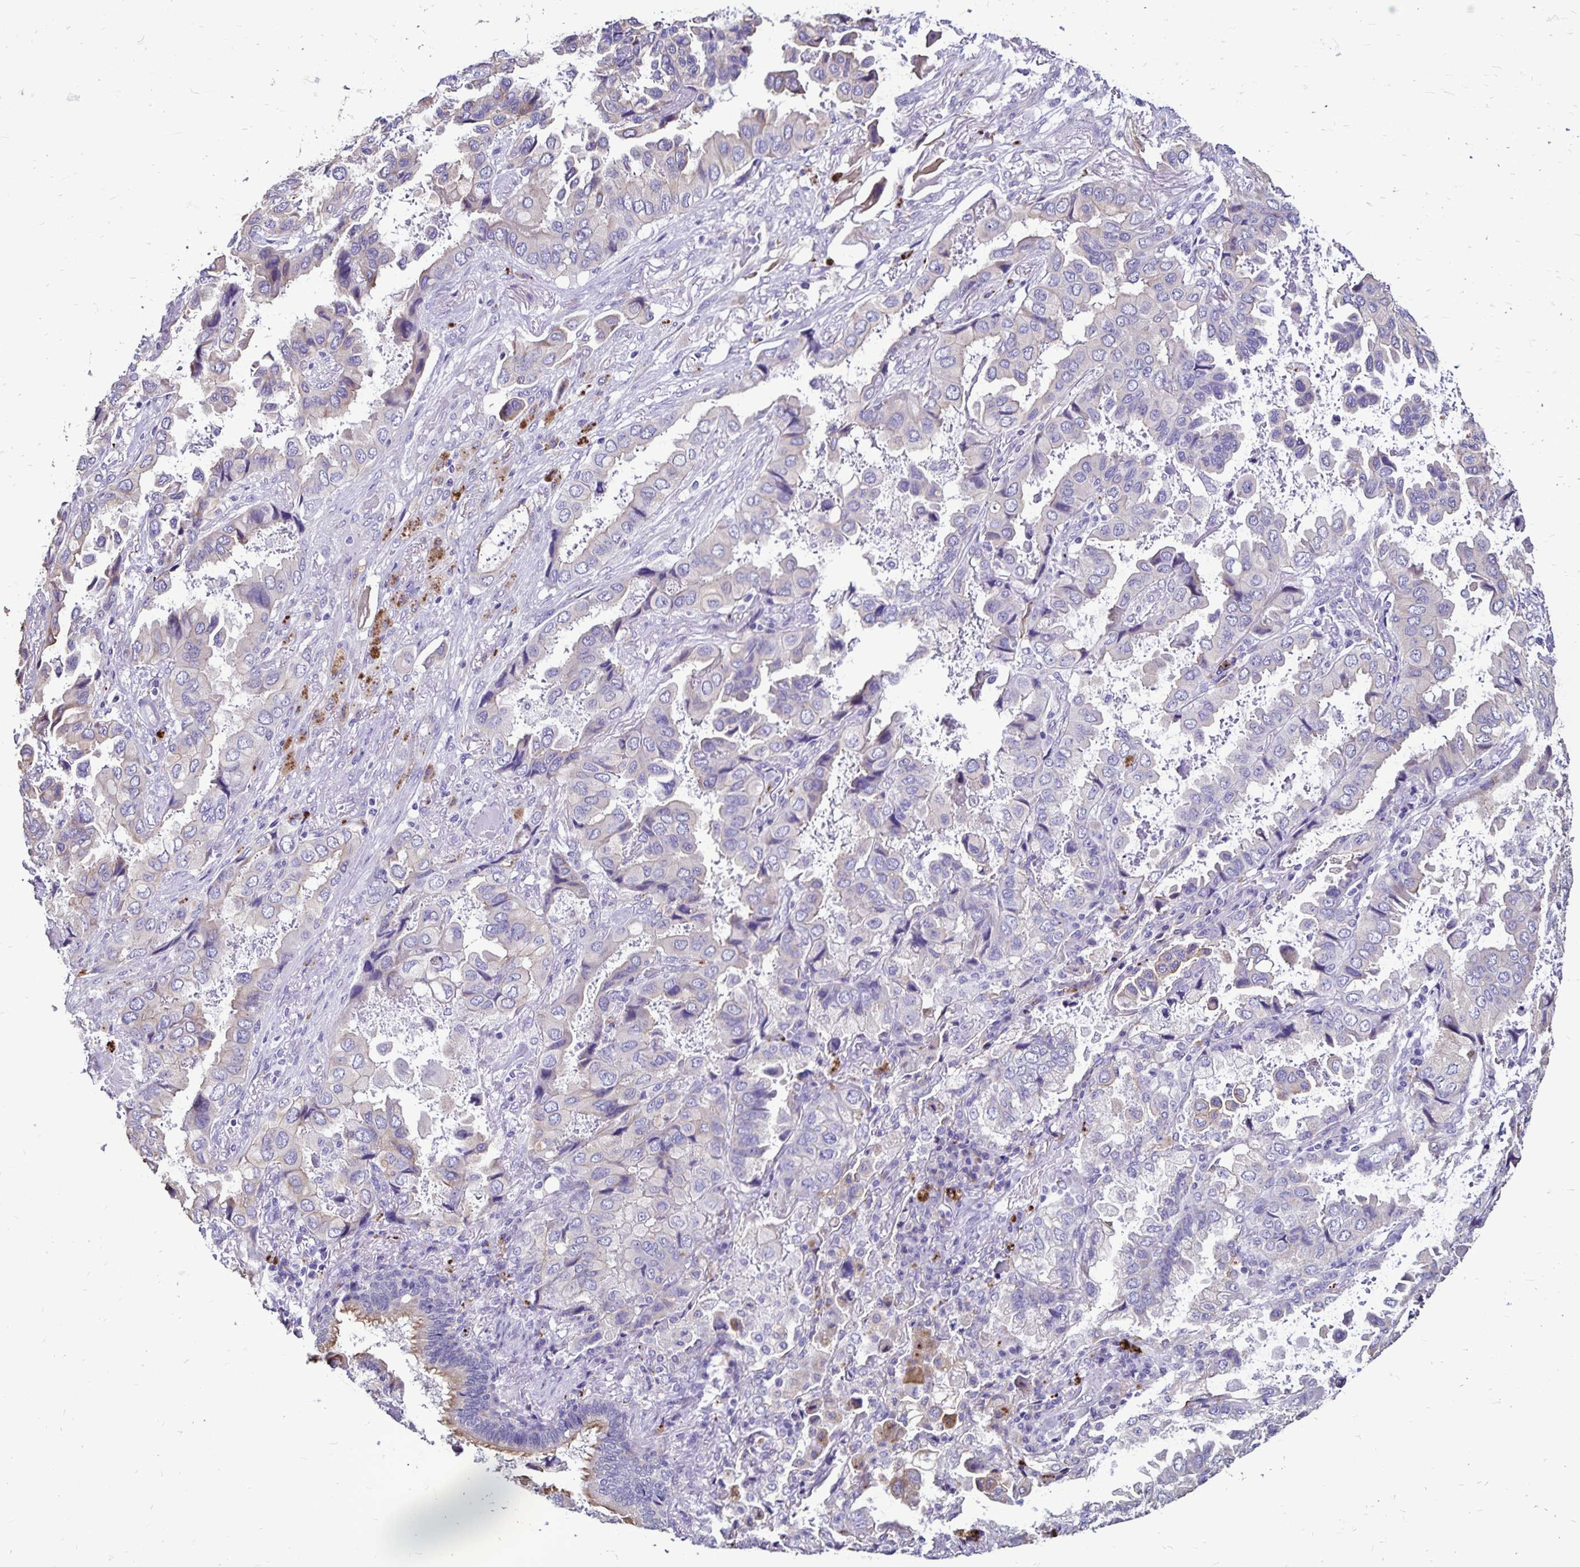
{"staining": {"intensity": "weak", "quantity": "25%-75%", "location": "cytoplasmic/membranous"}, "tissue": "lung cancer", "cell_type": "Tumor cells", "image_type": "cancer", "snomed": [{"axis": "morphology", "description": "Aneuploidy"}, {"axis": "morphology", "description": "Adenocarcinoma, NOS"}, {"axis": "morphology", "description": "Adenocarcinoma, metastatic, NOS"}, {"axis": "topography", "description": "Lymph node"}, {"axis": "topography", "description": "Lung"}], "caption": "An image of human lung cancer (metastatic adenocarcinoma) stained for a protein demonstrates weak cytoplasmic/membranous brown staining in tumor cells.", "gene": "EVPL", "patient": {"sex": "female", "age": 48}}